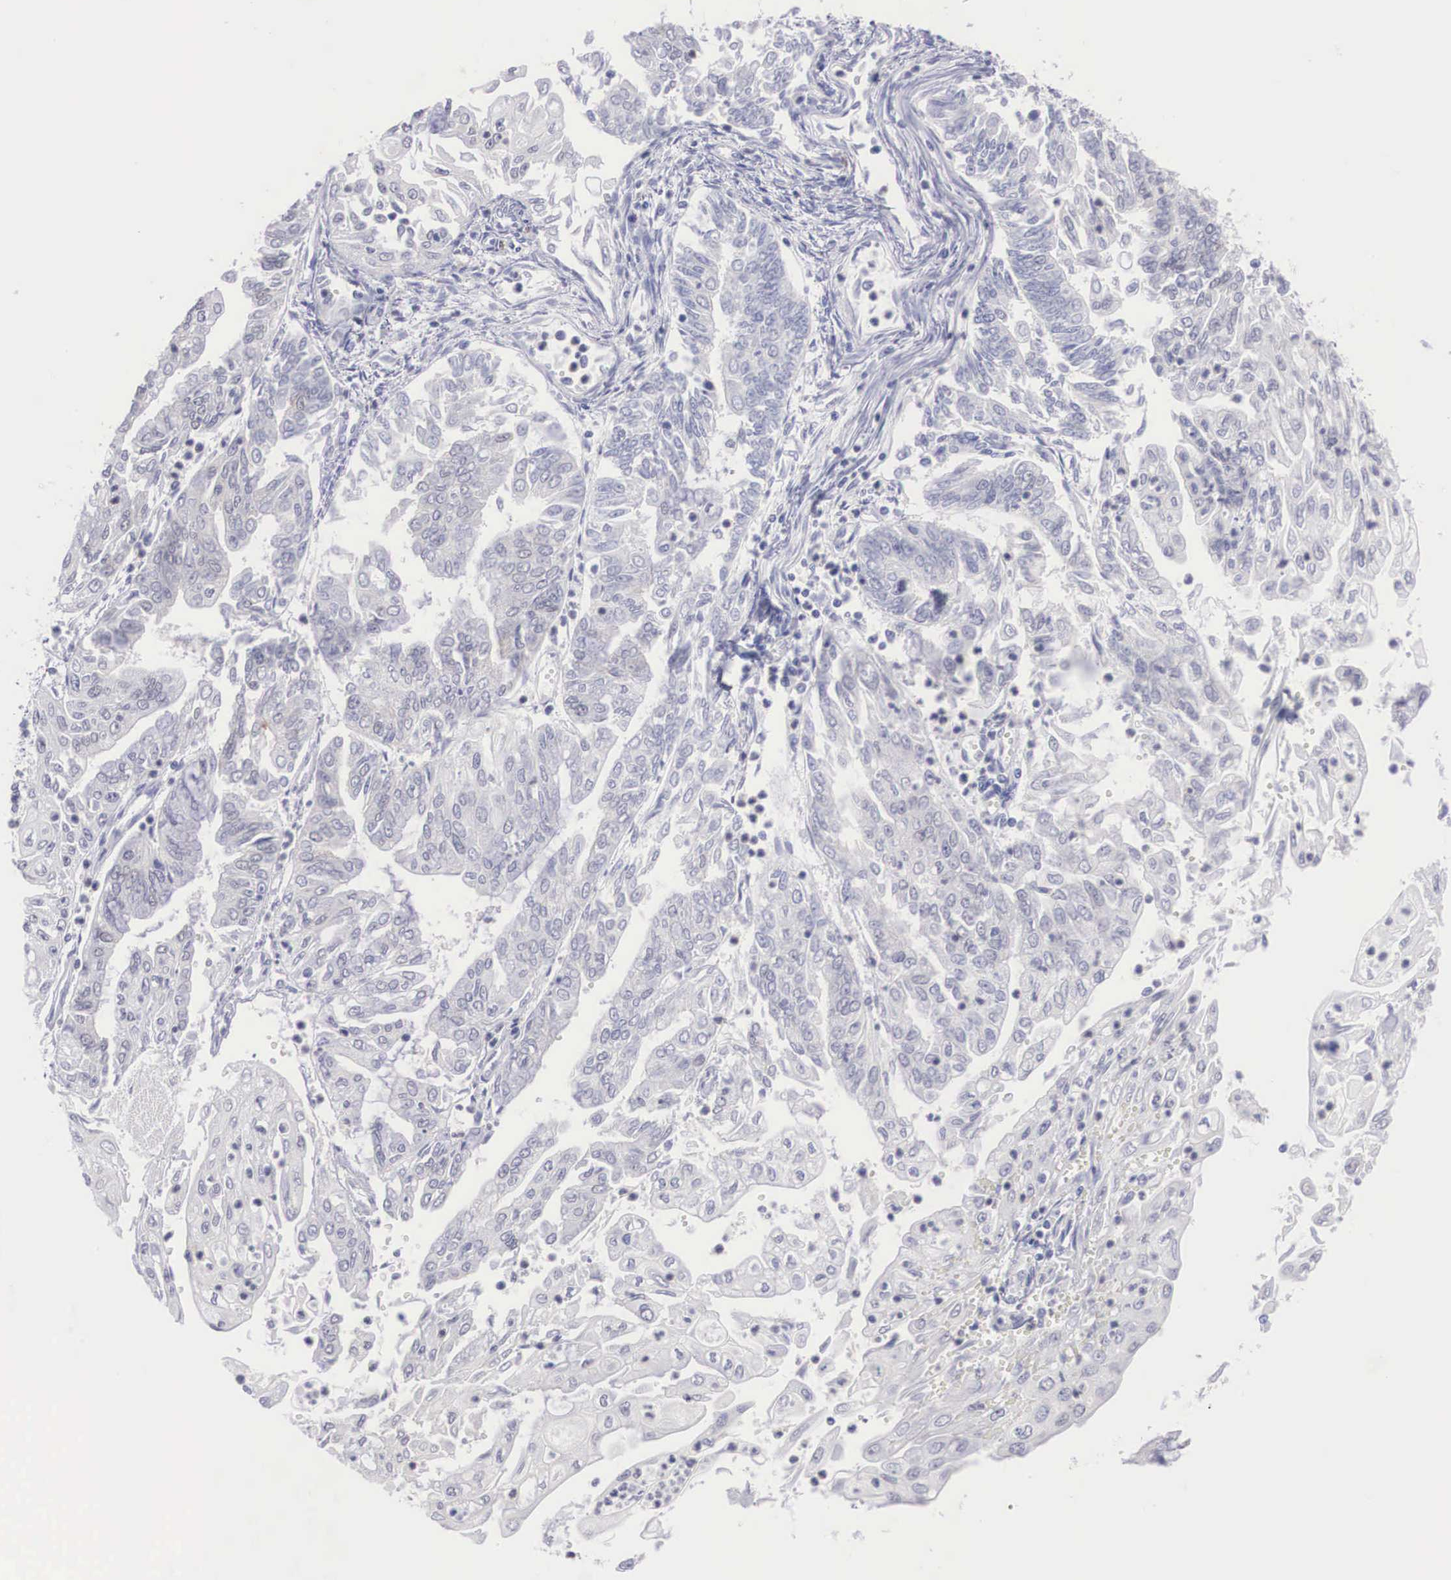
{"staining": {"intensity": "negative", "quantity": "none", "location": "none"}, "tissue": "endometrial cancer", "cell_type": "Tumor cells", "image_type": "cancer", "snomed": [{"axis": "morphology", "description": "Adenocarcinoma, NOS"}, {"axis": "topography", "description": "Endometrium"}], "caption": "Endometrial cancer stained for a protein using immunohistochemistry shows no staining tumor cells.", "gene": "REPS2", "patient": {"sex": "female", "age": 75}}